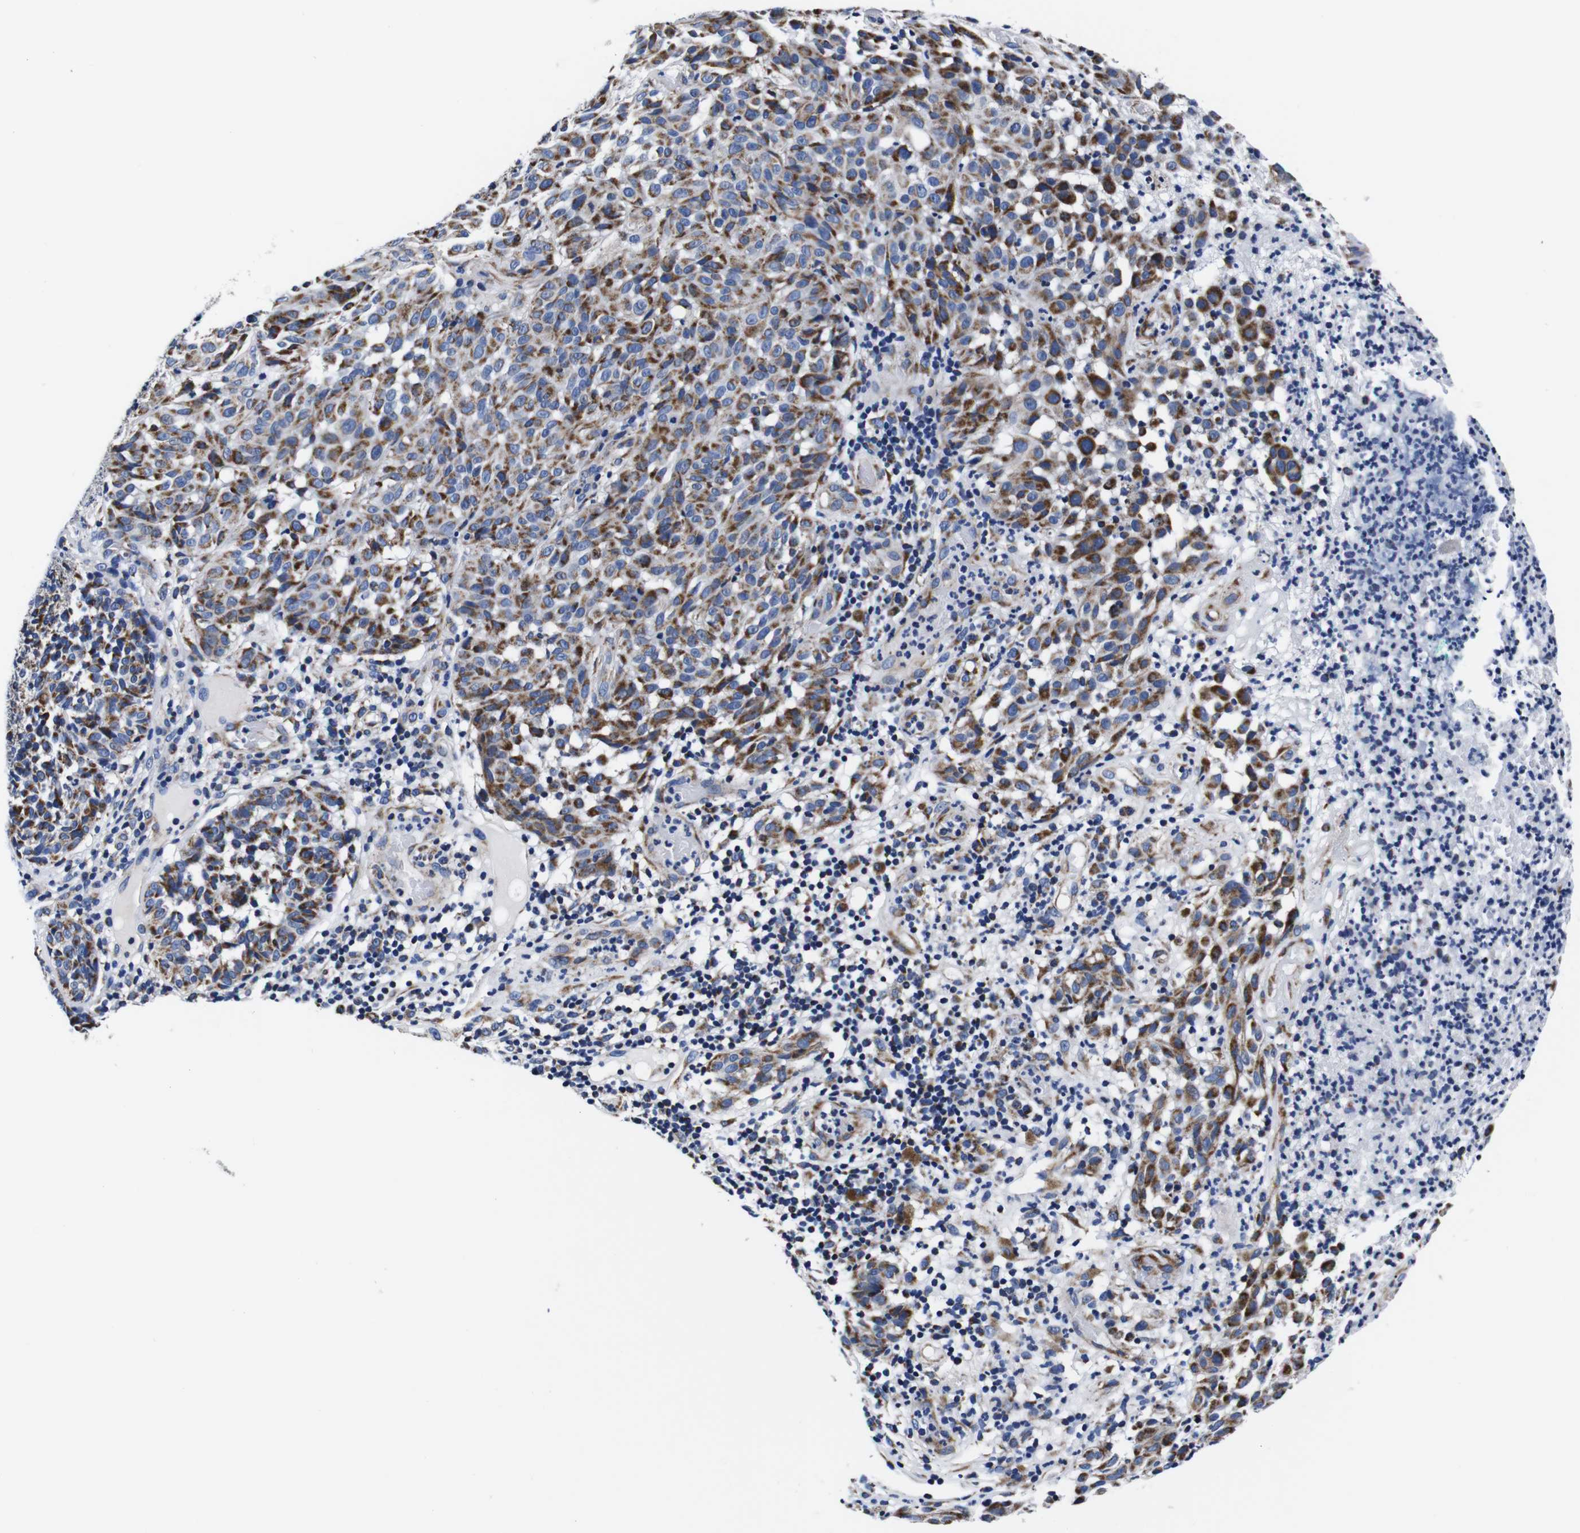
{"staining": {"intensity": "moderate", "quantity": ">75%", "location": "cytoplasmic/membranous"}, "tissue": "melanoma", "cell_type": "Tumor cells", "image_type": "cancer", "snomed": [{"axis": "morphology", "description": "Malignant melanoma, NOS"}, {"axis": "topography", "description": "Skin"}], "caption": "Melanoma stained with a brown dye reveals moderate cytoplasmic/membranous positive positivity in about >75% of tumor cells.", "gene": "FKBP9", "patient": {"sex": "female", "age": 46}}